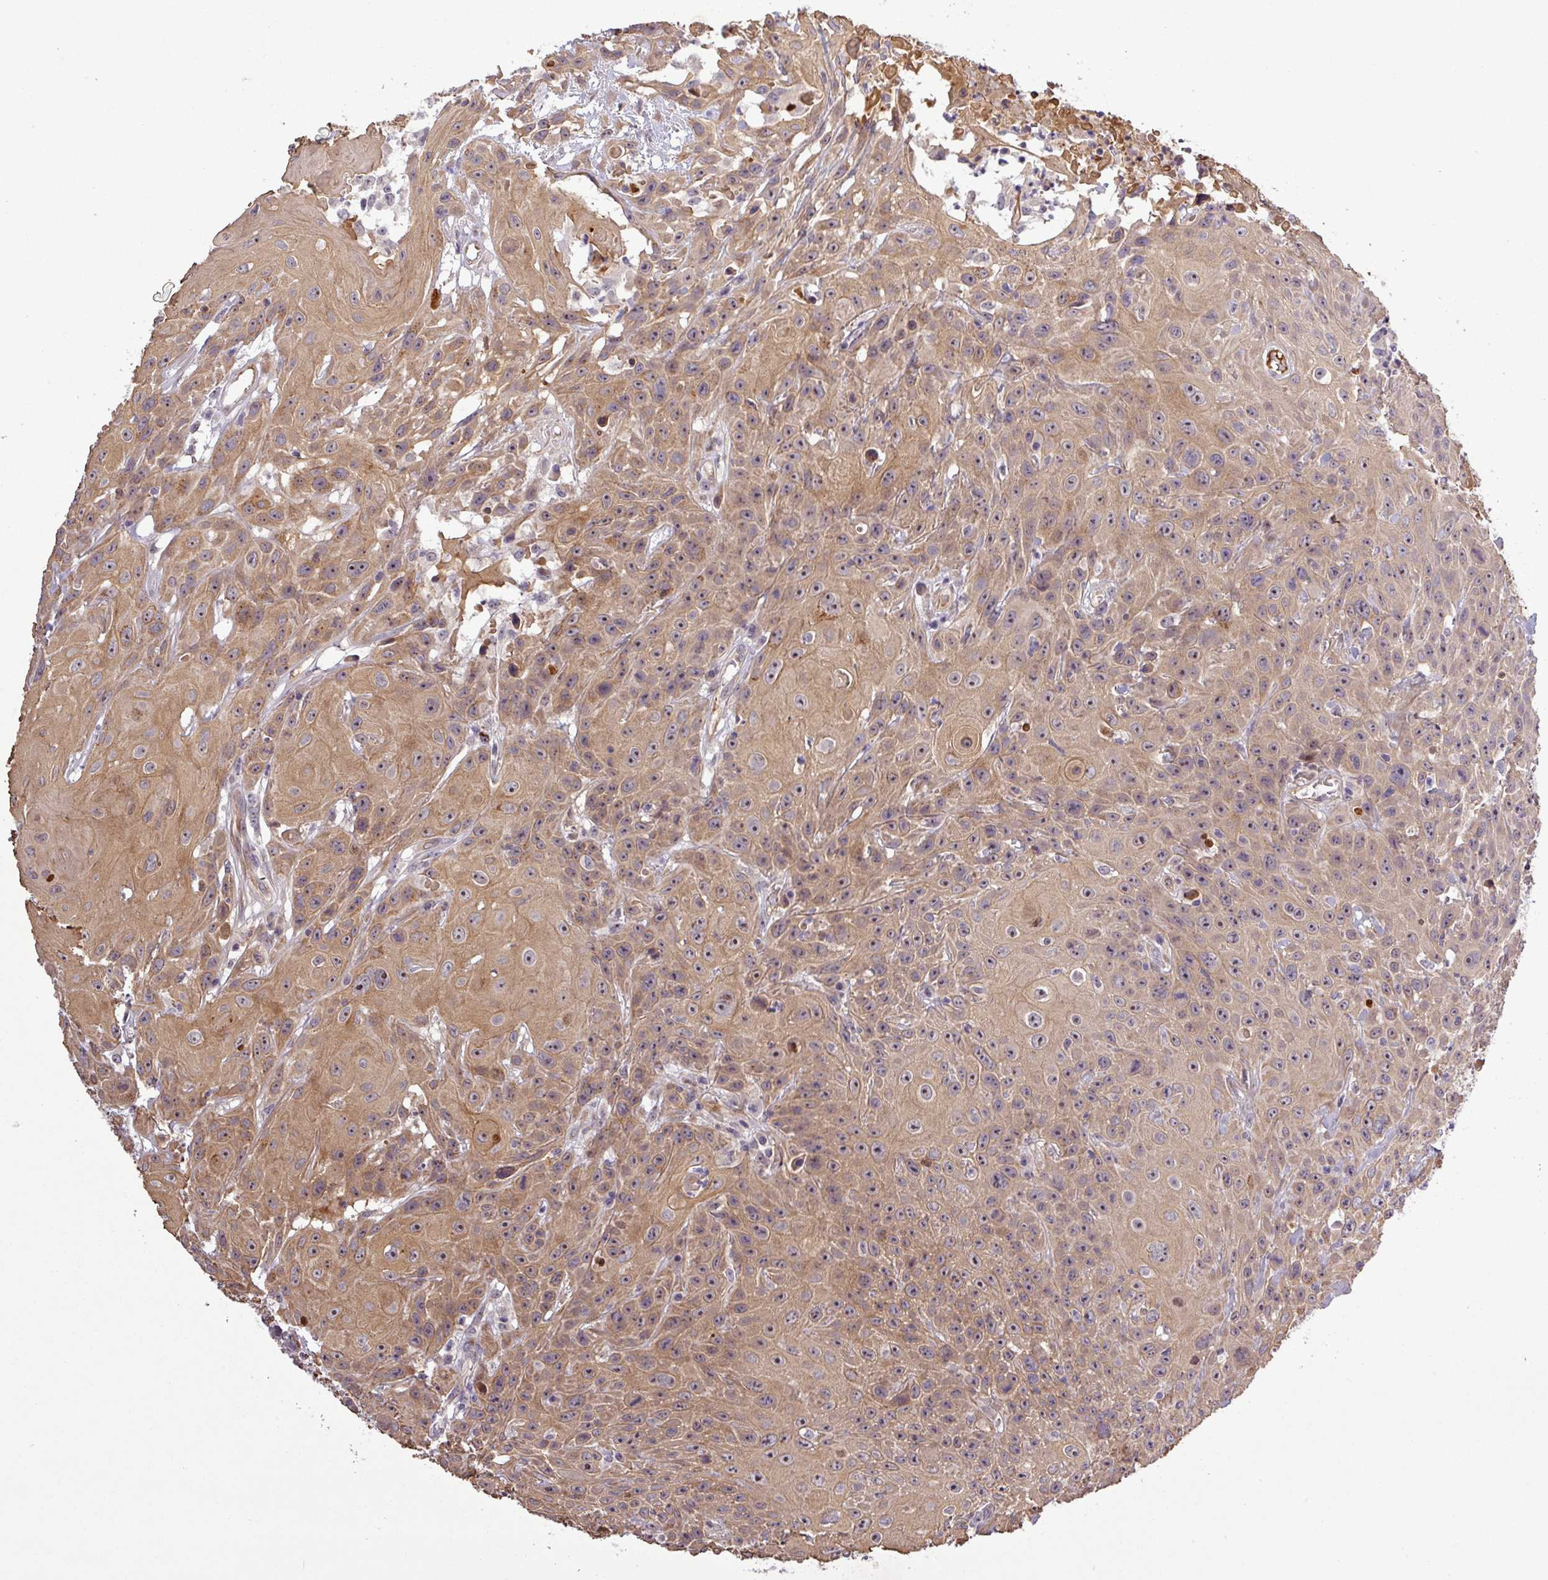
{"staining": {"intensity": "moderate", "quantity": ">75%", "location": "cytoplasmic/membranous,nuclear"}, "tissue": "head and neck cancer", "cell_type": "Tumor cells", "image_type": "cancer", "snomed": [{"axis": "morphology", "description": "Squamous cell carcinoma, NOS"}, {"axis": "topography", "description": "Skin"}, {"axis": "topography", "description": "Head-Neck"}], "caption": "A high-resolution photomicrograph shows immunohistochemistry staining of head and neck cancer (squamous cell carcinoma), which demonstrates moderate cytoplasmic/membranous and nuclear positivity in about >75% of tumor cells. (DAB = brown stain, brightfield microscopy at high magnification).", "gene": "PCDH1", "patient": {"sex": "male", "age": 80}}